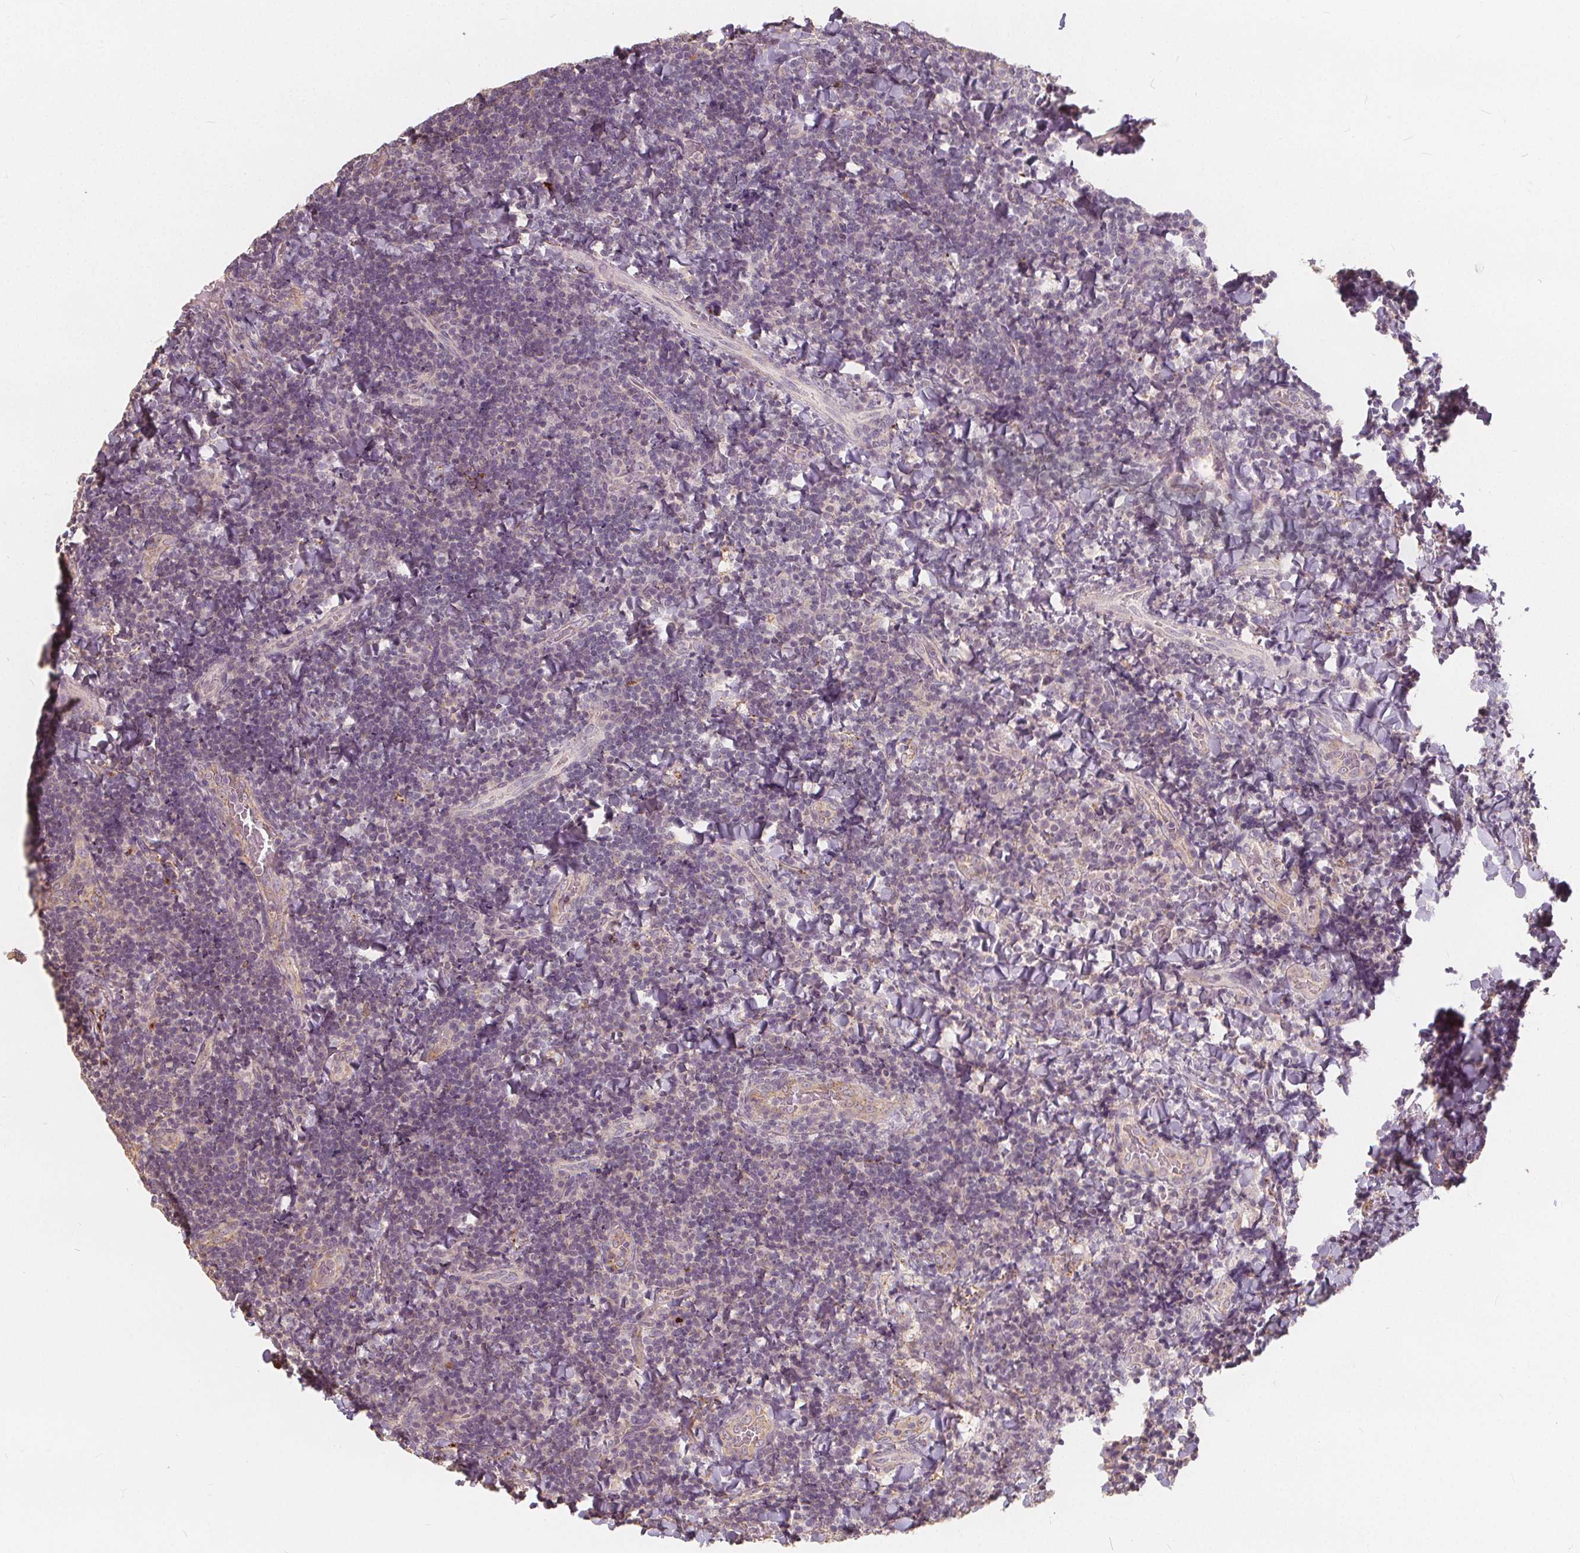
{"staining": {"intensity": "moderate", "quantity": "25%-75%", "location": "cytoplasmic/membranous"}, "tissue": "tonsil", "cell_type": "Germinal center cells", "image_type": "normal", "snomed": [{"axis": "morphology", "description": "Normal tissue, NOS"}, {"axis": "topography", "description": "Tonsil"}], "caption": "Protein staining of unremarkable tonsil displays moderate cytoplasmic/membranous expression in about 25%-75% of germinal center cells.", "gene": "DRC3", "patient": {"sex": "male", "age": 17}}